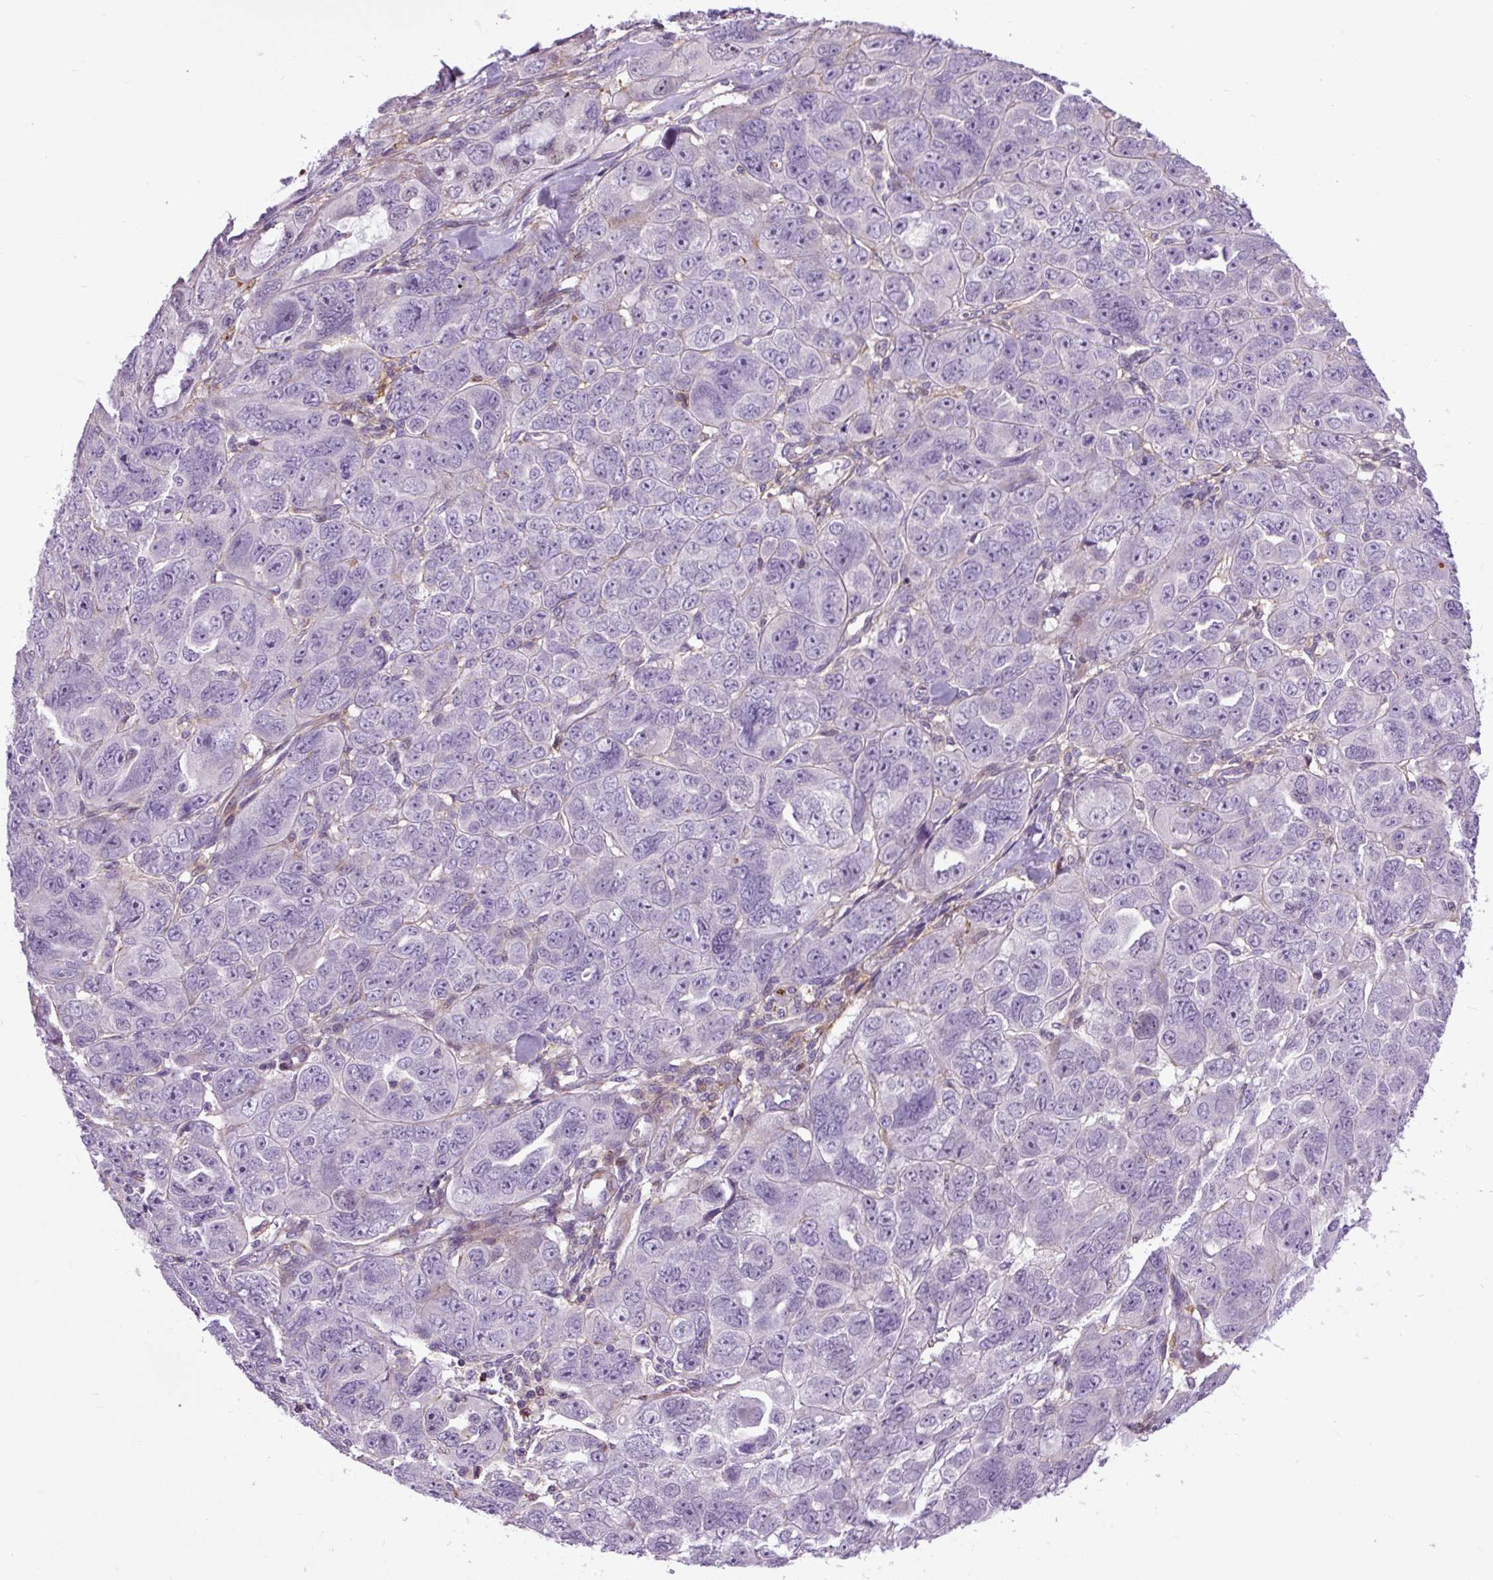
{"staining": {"intensity": "negative", "quantity": "none", "location": "none"}, "tissue": "ovarian cancer", "cell_type": "Tumor cells", "image_type": "cancer", "snomed": [{"axis": "morphology", "description": "Cystadenocarcinoma, serous, NOS"}, {"axis": "topography", "description": "Ovary"}], "caption": "This is a image of immunohistochemistry (IHC) staining of ovarian cancer (serous cystadenocarcinoma), which shows no staining in tumor cells.", "gene": "ZNF197", "patient": {"sex": "female", "age": 63}}